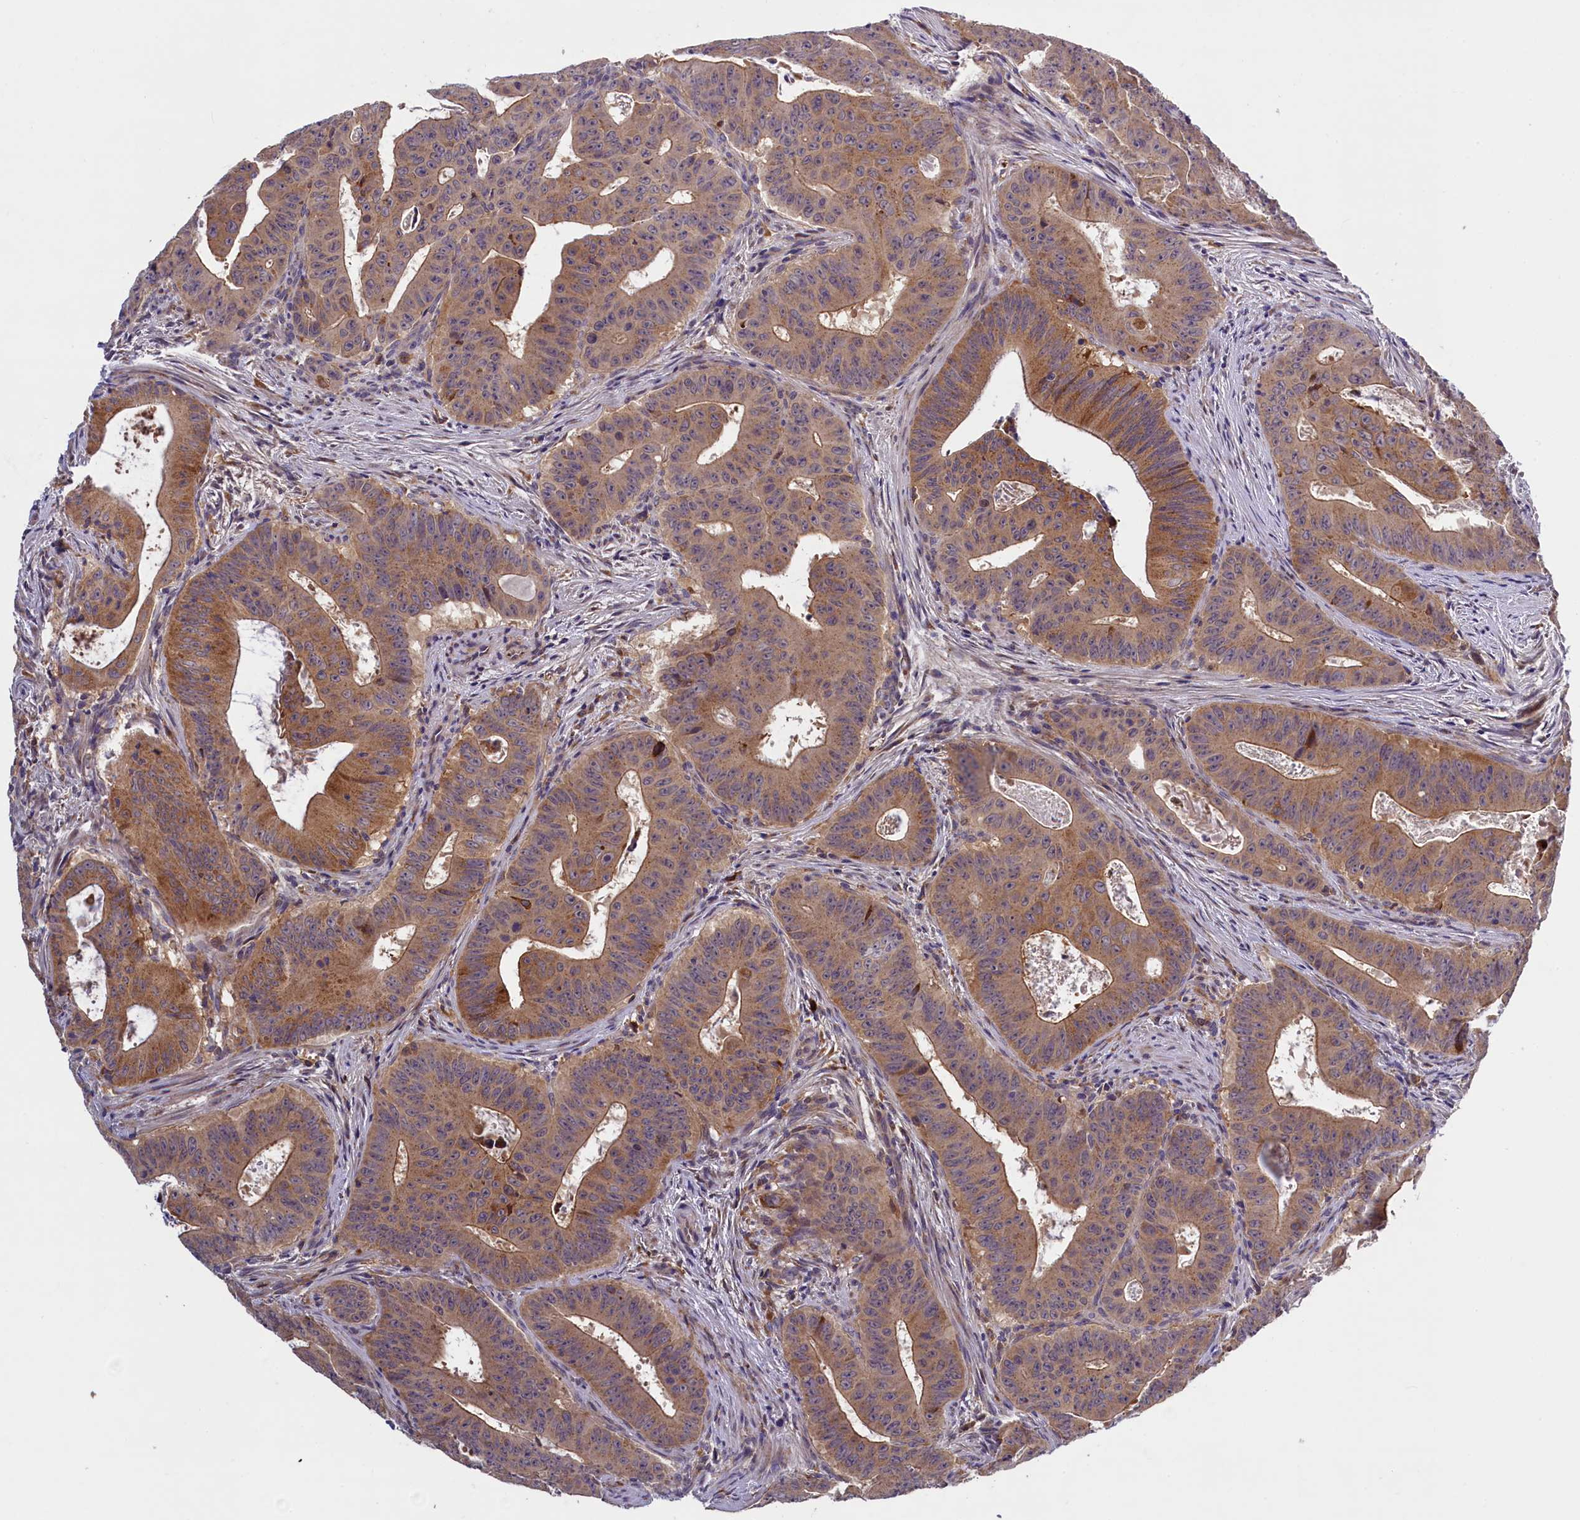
{"staining": {"intensity": "moderate", "quantity": ">75%", "location": "cytoplasmic/membranous"}, "tissue": "colorectal cancer", "cell_type": "Tumor cells", "image_type": "cancer", "snomed": [{"axis": "morphology", "description": "Adenocarcinoma, NOS"}, {"axis": "topography", "description": "Rectum"}], "caption": "A micrograph of adenocarcinoma (colorectal) stained for a protein shows moderate cytoplasmic/membranous brown staining in tumor cells.", "gene": "NAIP", "patient": {"sex": "female", "age": 75}}